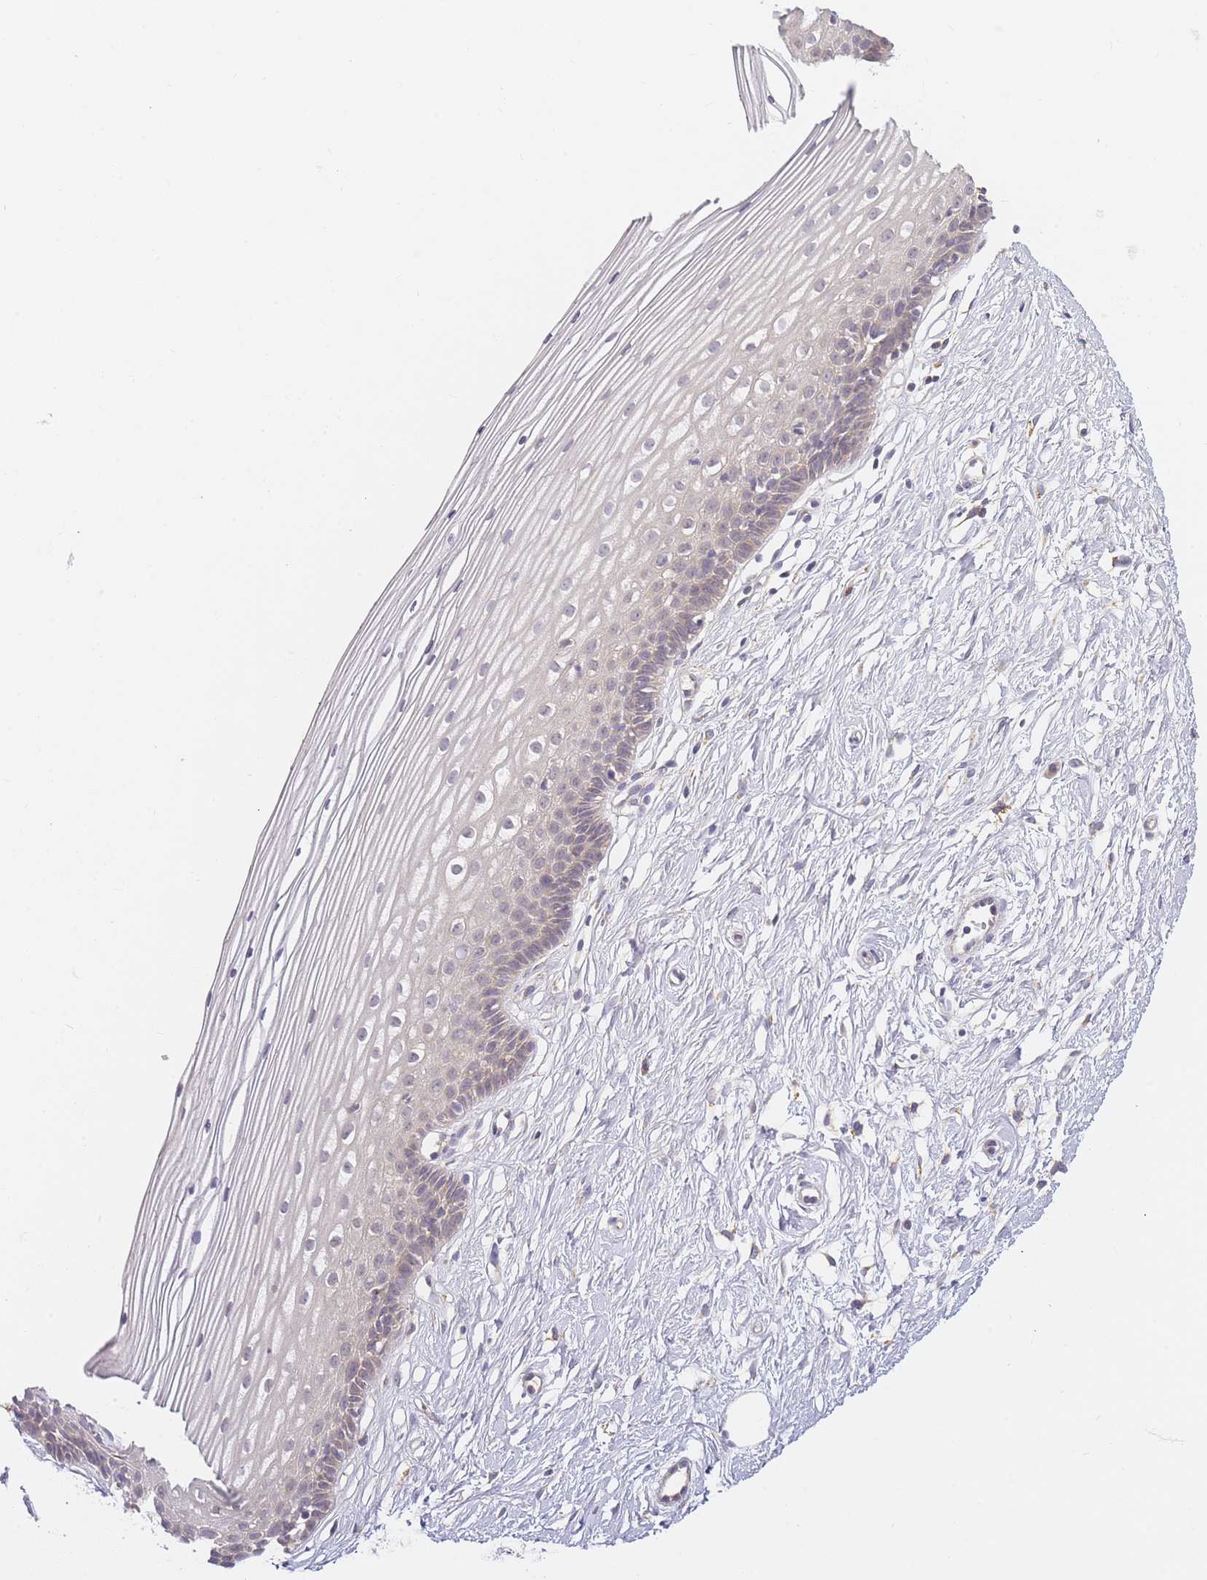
{"staining": {"intensity": "weak", "quantity": "<25%", "location": "cytoplasmic/membranous"}, "tissue": "cervix", "cell_type": "Glandular cells", "image_type": "normal", "snomed": [{"axis": "morphology", "description": "Normal tissue, NOS"}, {"axis": "topography", "description": "Cervix"}], "caption": "Cervix was stained to show a protein in brown. There is no significant staining in glandular cells. (Brightfield microscopy of DAB IHC at high magnification).", "gene": "ZNF577", "patient": {"sex": "female", "age": 40}}